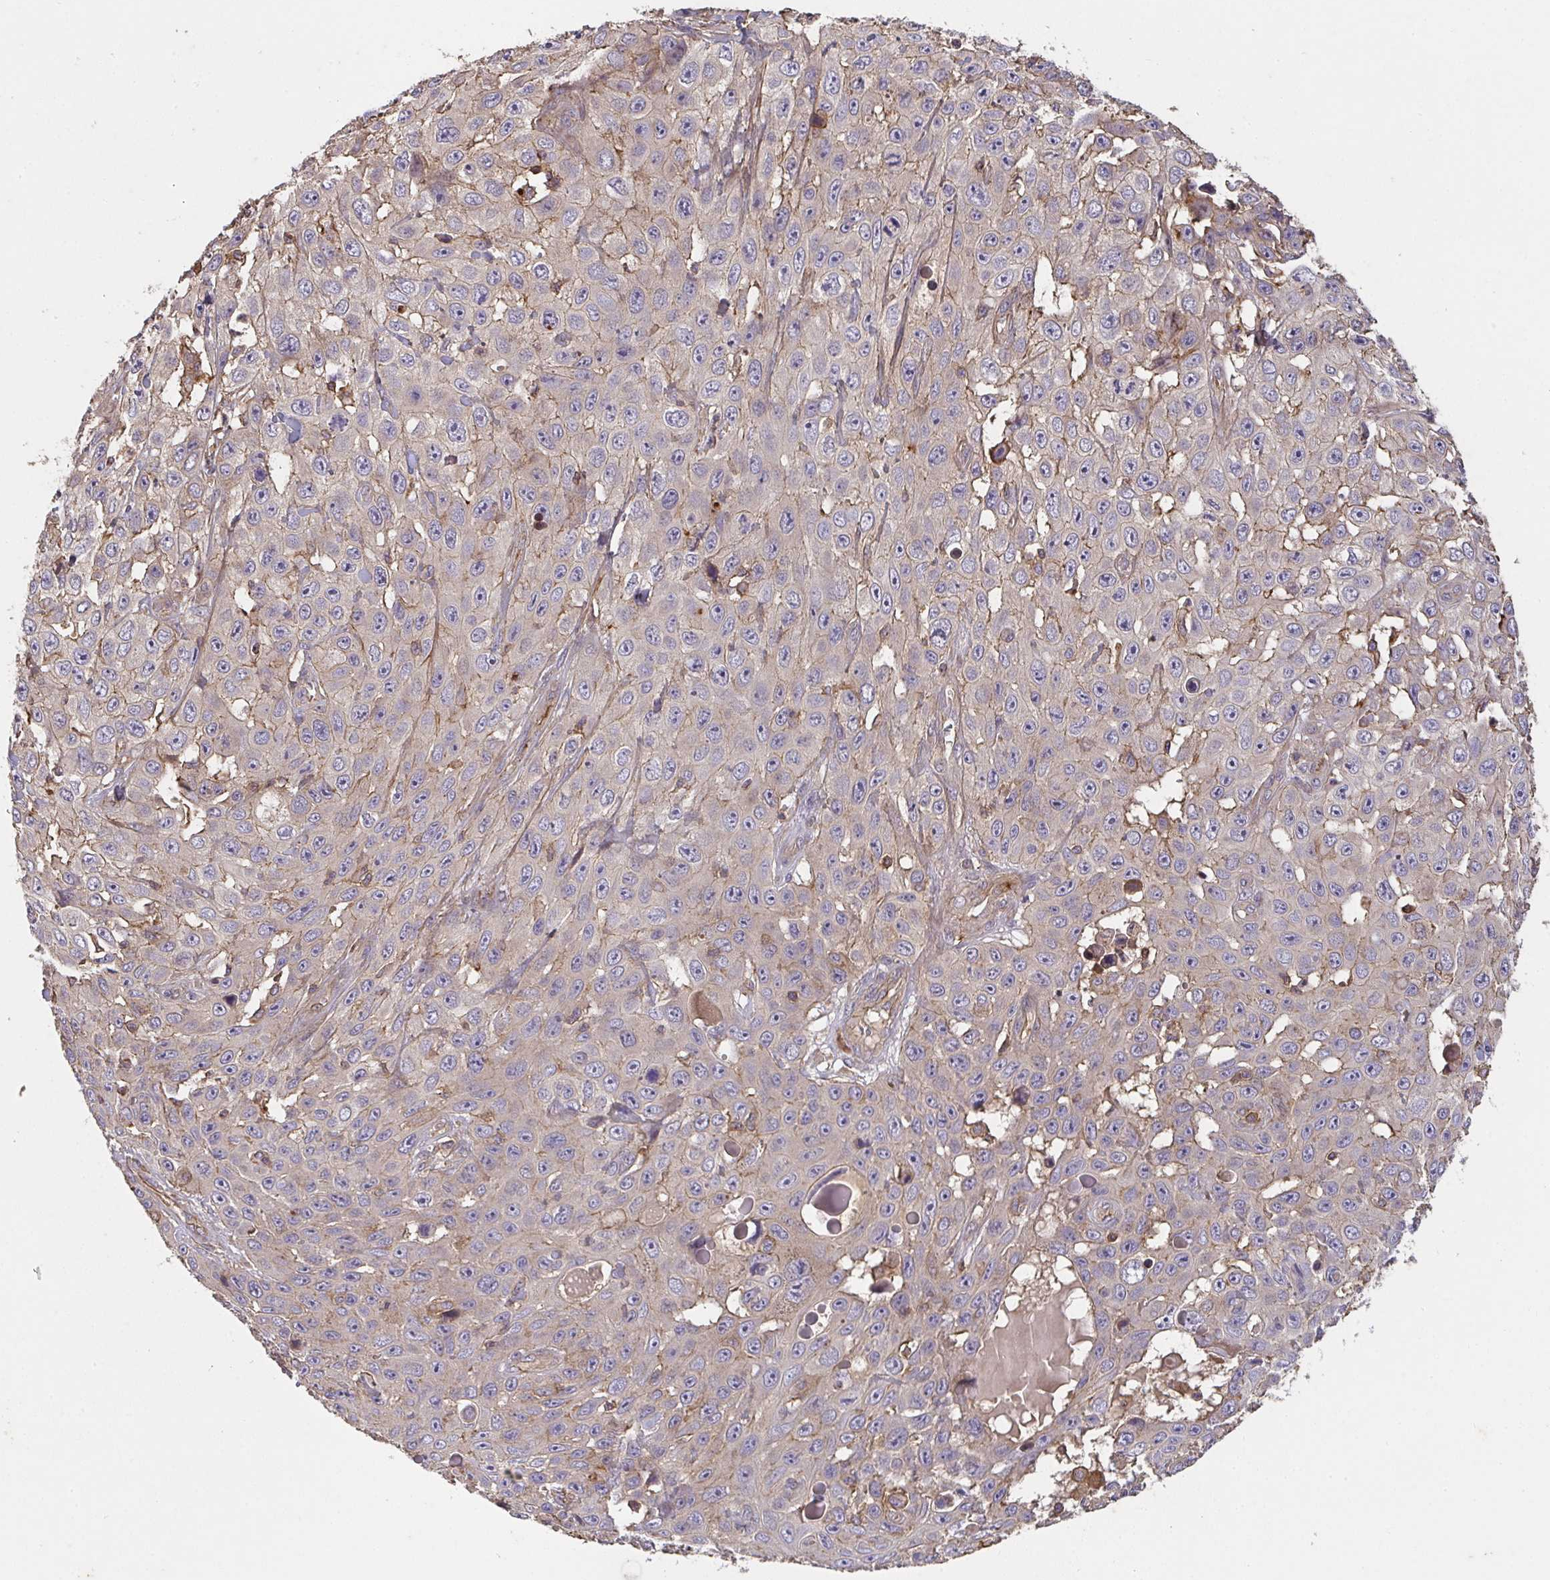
{"staining": {"intensity": "moderate", "quantity": "<25%", "location": "cytoplasmic/membranous"}, "tissue": "skin cancer", "cell_type": "Tumor cells", "image_type": "cancer", "snomed": [{"axis": "morphology", "description": "Squamous cell carcinoma, NOS"}, {"axis": "topography", "description": "Skin"}], "caption": "A brown stain highlights moderate cytoplasmic/membranous positivity of a protein in human squamous cell carcinoma (skin) tumor cells.", "gene": "TNMD", "patient": {"sex": "male", "age": 82}}